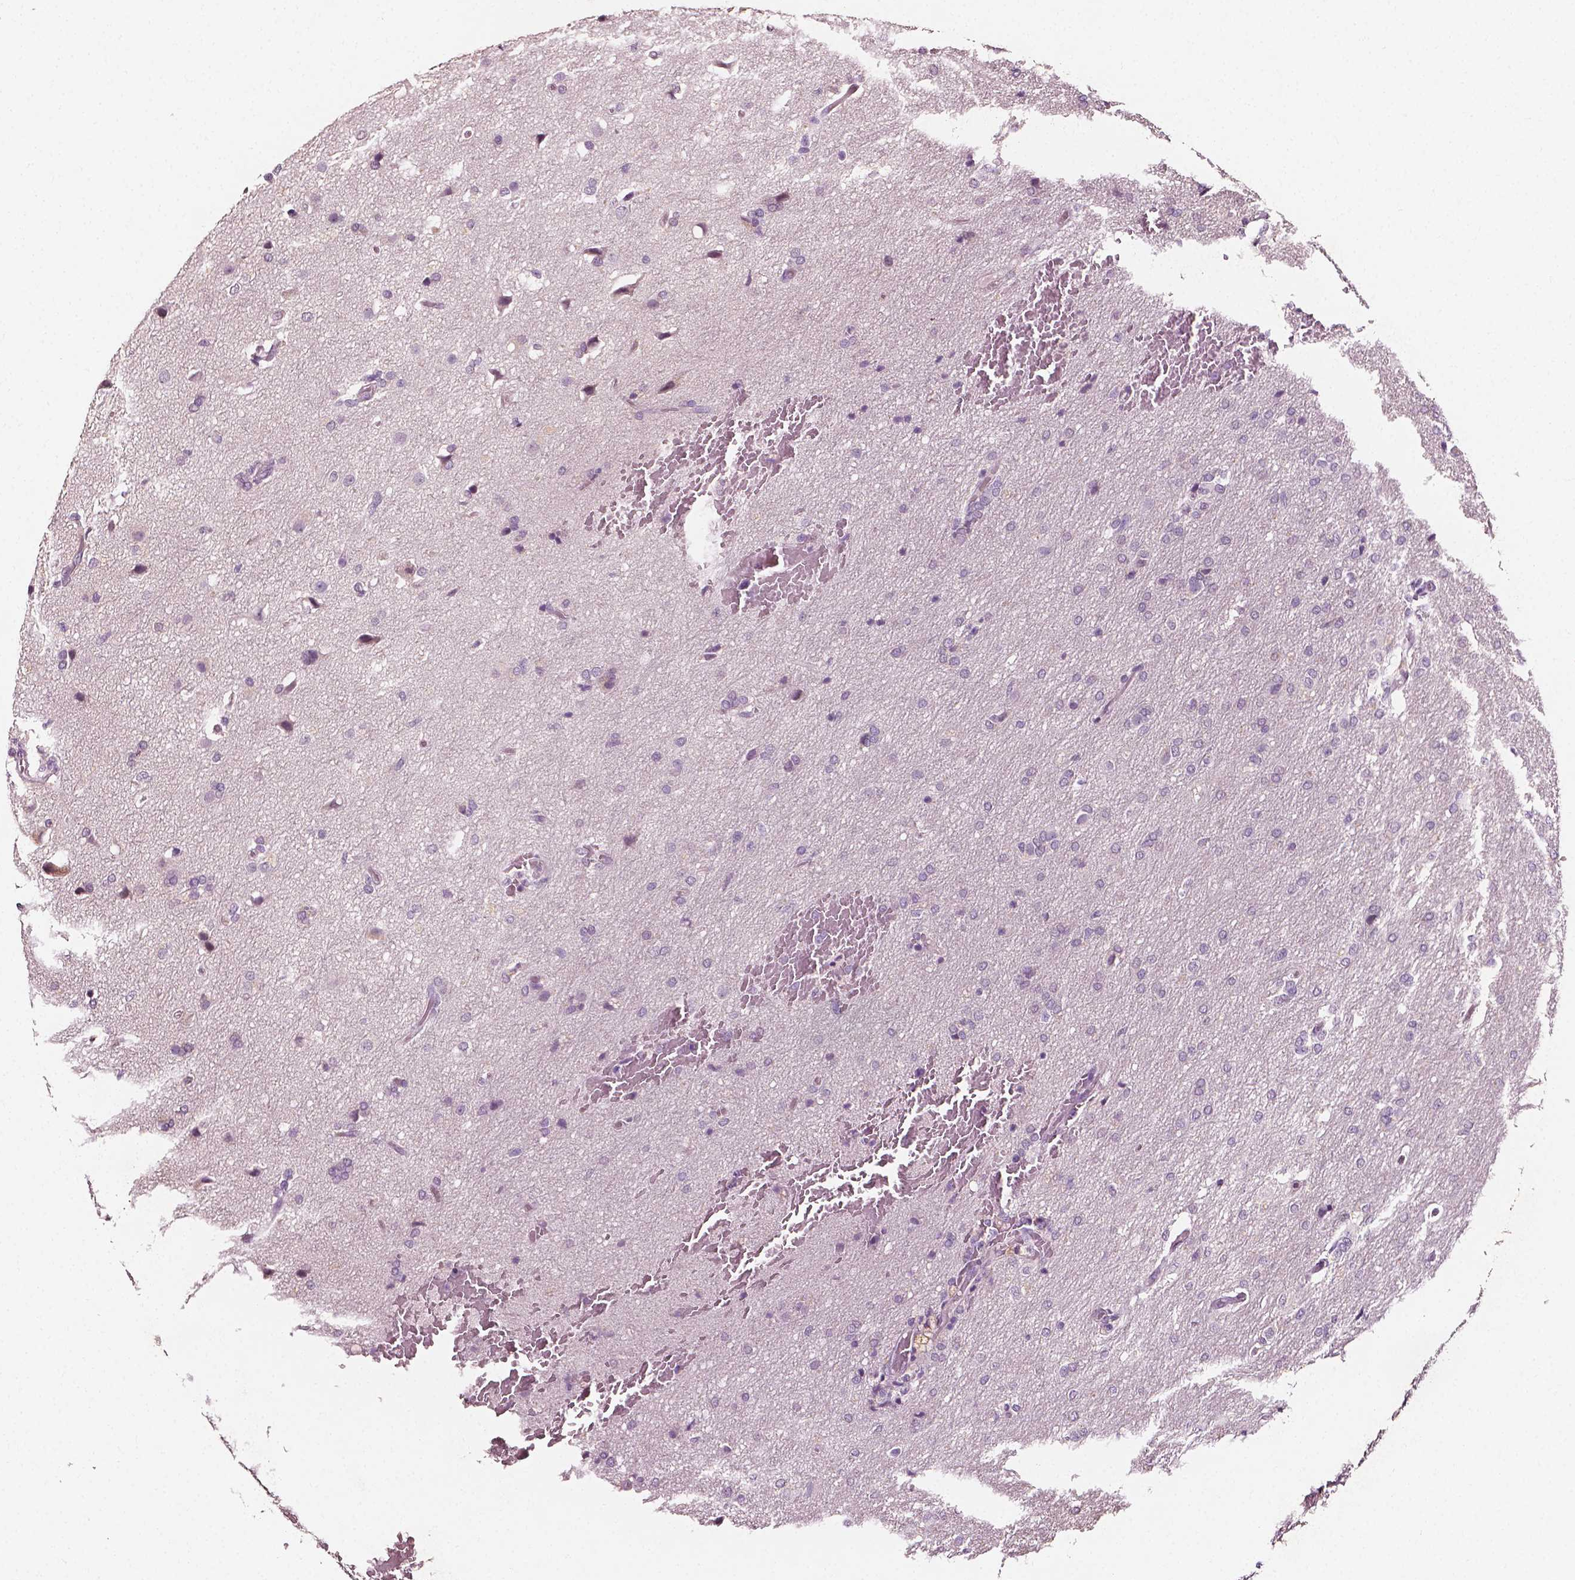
{"staining": {"intensity": "negative", "quantity": "none", "location": "none"}, "tissue": "glioma", "cell_type": "Tumor cells", "image_type": "cancer", "snomed": [{"axis": "morphology", "description": "Glioma, malignant, High grade"}, {"axis": "topography", "description": "Brain"}], "caption": "Tumor cells show no significant protein expression in malignant glioma (high-grade).", "gene": "PLA2R1", "patient": {"sex": "male", "age": 68}}